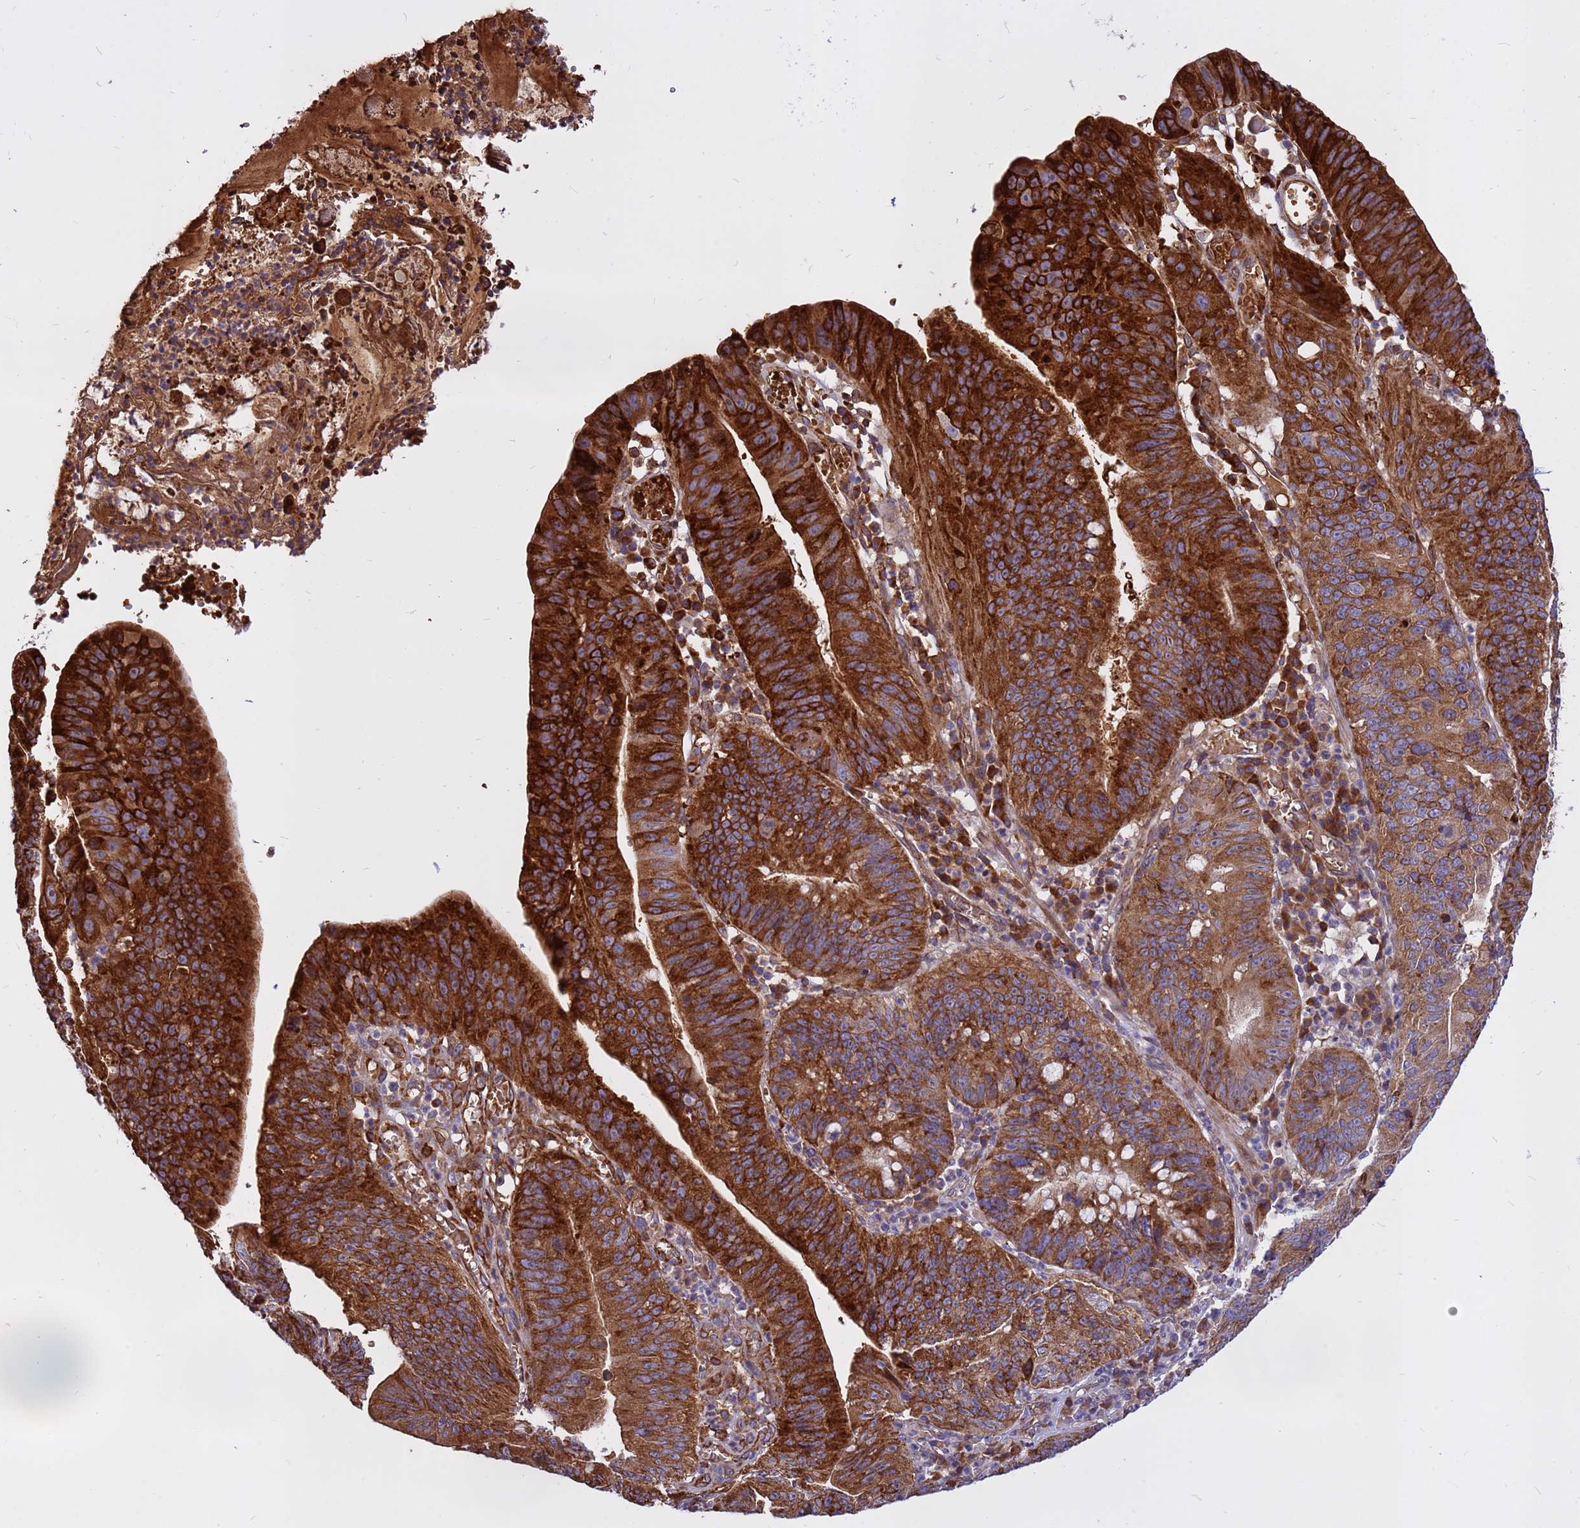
{"staining": {"intensity": "strong", "quantity": ">75%", "location": "cytoplasmic/membranous"}, "tissue": "stomach cancer", "cell_type": "Tumor cells", "image_type": "cancer", "snomed": [{"axis": "morphology", "description": "Adenocarcinoma, NOS"}, {"axis": "topography", "description": "Stomach"}], "caption": "Stomach adenocarcinoma was stained to show a protein in brown. There is high levels of strong cytoplasmic/membranous positivity in about >75% of tumor cells. Ihc stains the protein in brown and the nuclei are stained blue.", "gene": "ZNF669", "patient": {"sex": "male", "age": 59}}